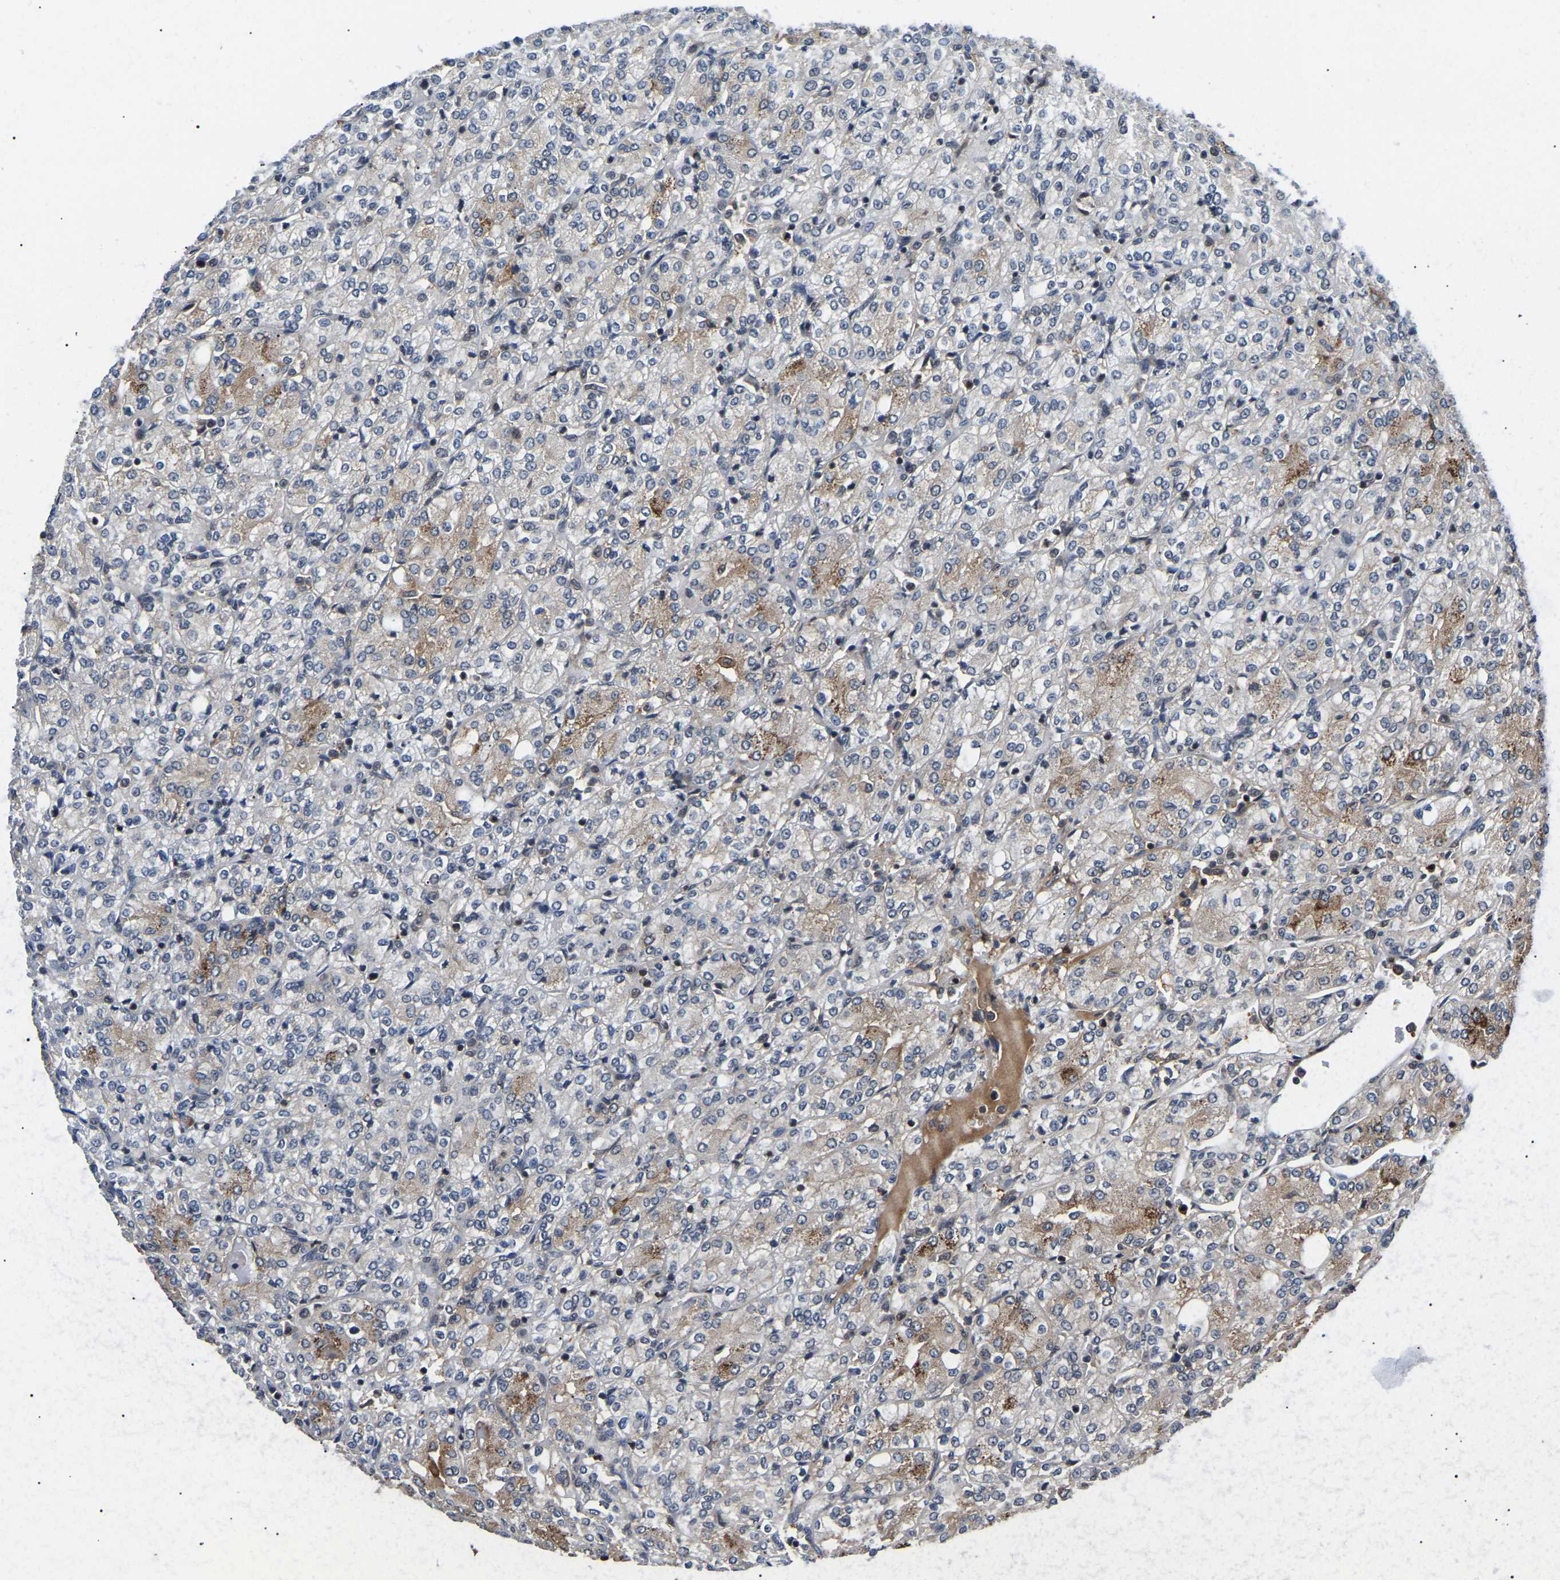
{"staining": {"intensity": "moderate", "quantity": "<25%", "location": "cytoplasmic/membranous"}, "tissue": "renal cancer", "cell_type": "Tumor cells", "image_type": "cancer", "snomed": [{"axis": "morphology", "description": "Adenocarcinoma, NOS"}, {"axis": "topography", "description": "Kidney"}], "caption": "DAB (3,3'-diaminobenzidine) immunohistochemical staining of renal cancer demonstrates moderate cytoplasmic/membranous protein expression in approximately <25% of tumor cells.", "gene": "RRP1B", "patient": {"sex": "male", "age": 77}}